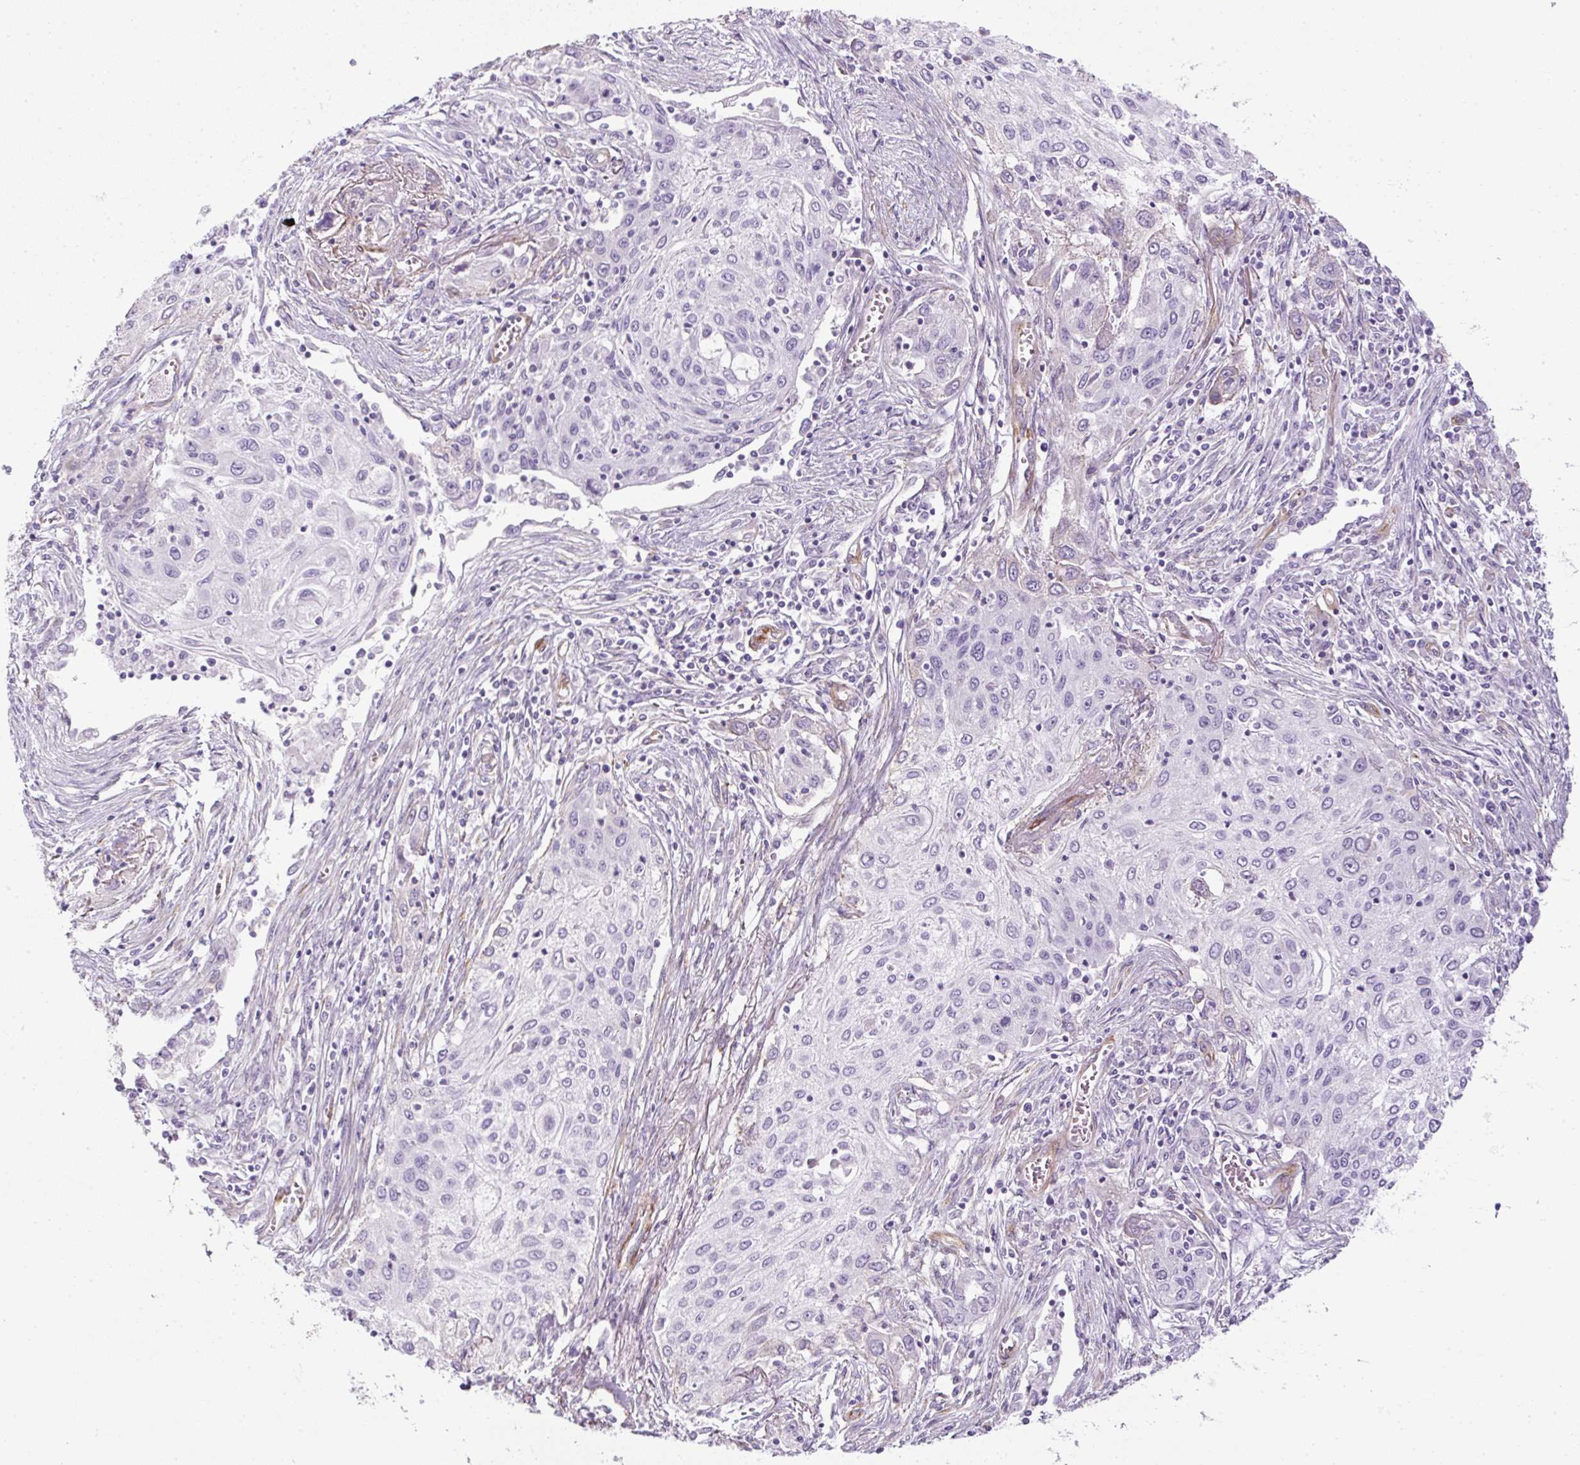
{"staining": {"intensity": "negative", "quantity": "none", "location": "none"}, "tissue": "lung cancer", "cell_type": "Tumor cells", "image_type": "cancer", "snomed": [{"axis": "morphology", "description": "Squamous cell carcinoma, NOS"}, {"axis": "topography", "description": "Lung"}], "caption": "Immunohistochemical staining of lung cancer exhibits no significant positivity in tumor cells.", "gene": "CAVIN3", "patient": {"sex": "female", "age": 69}}